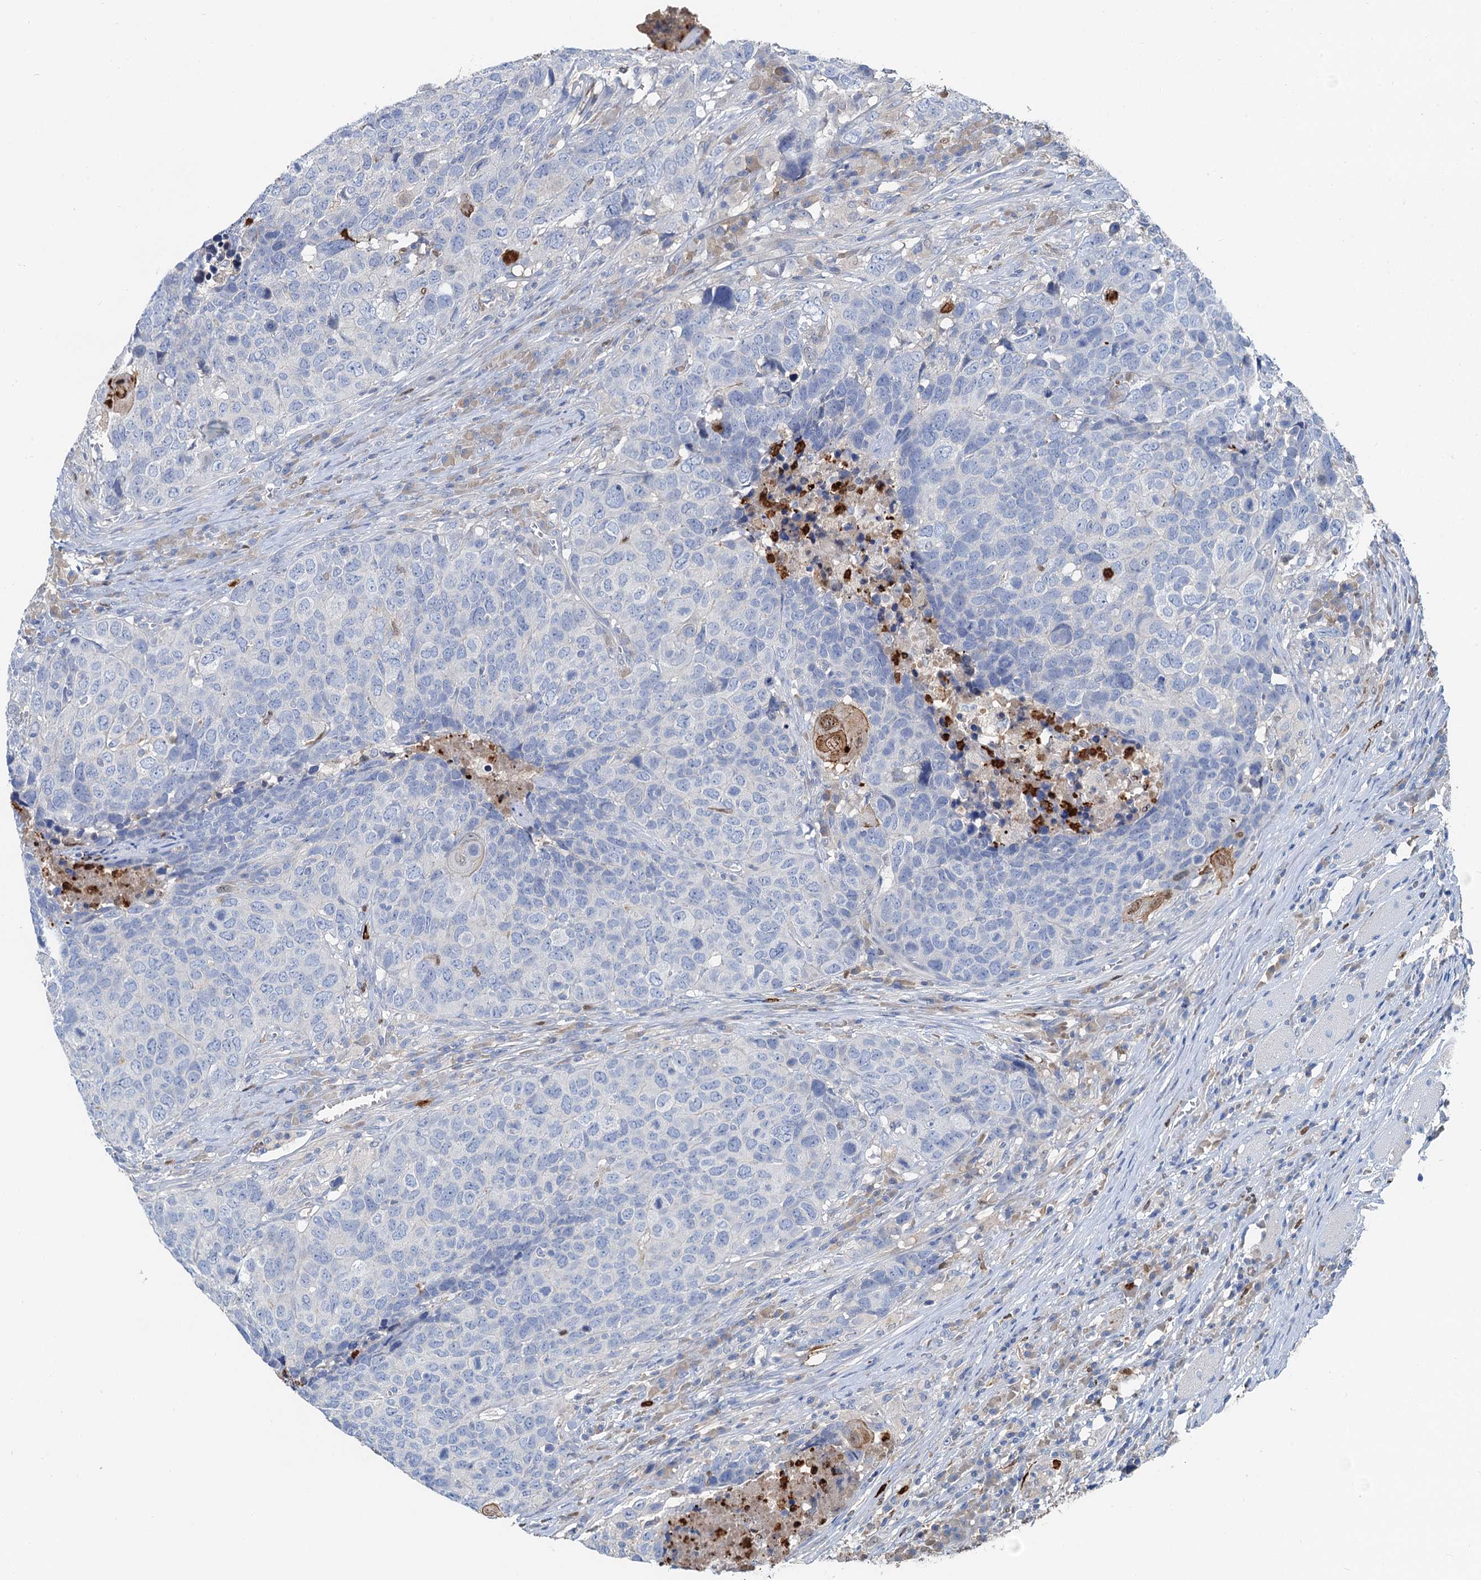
{"staining": {"intensity": "negative", "quantity": "none", "location": "none"}, "tissue": "head and neck cancer", "cell_type": "Tumor cells", "image_type": "cancer", "snomed": [{"axis": "morphology", "description": "Squamous cell carcinoma, NOS"}, {"axis": "topography", "description": "Head-Neck"}], "caption": "Squamous cell carcinoma (head and neck) was stained to show a protein in brown. There is no significant positivity in tumor cells.", "gene": "OTOA", "patient": {"sex": "male", "age": 66}}